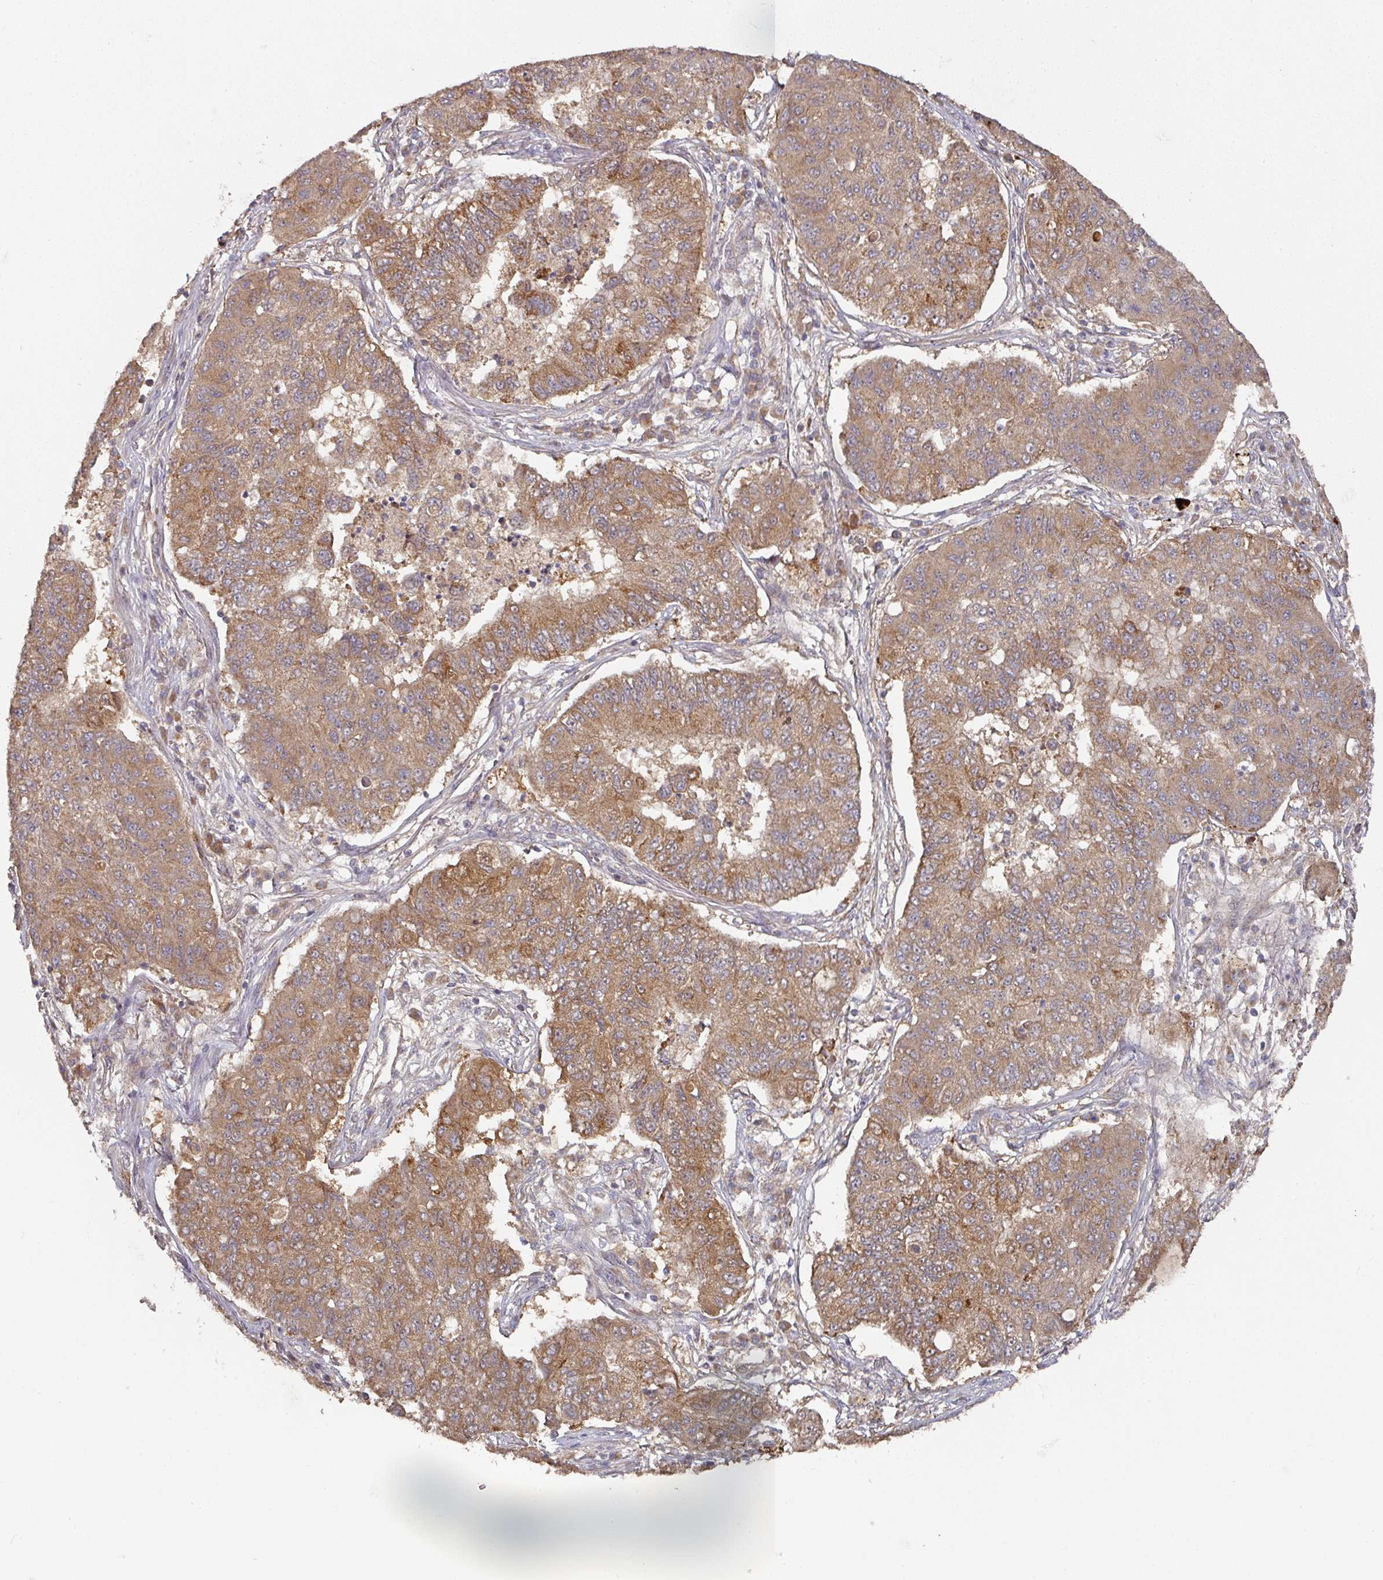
{"staining": {"intensity": "moderate", "quantity": ">75%", "location": "cytoplasmic/membranous"}, "tissue": "lung cancer", "cell_type": "Tumor cells", "image_type": "cancer", "snomed": [{"axis": "morphology", "description": "Squamous cell carcinoma, NOS"}, {"axis": "topography", "description": "Lung"}], "caption": "This micrograph exhibits lung squamous cell carcinoma stained with immunohistochemistry to label a protein in brown. The cytoplasmic/membranous of tumor cells show moderate positivity for the protein. Nuclei are counter-stained blue.", "gene": "DNAJC7", "patient": {"sex": "male", "age": 74}}